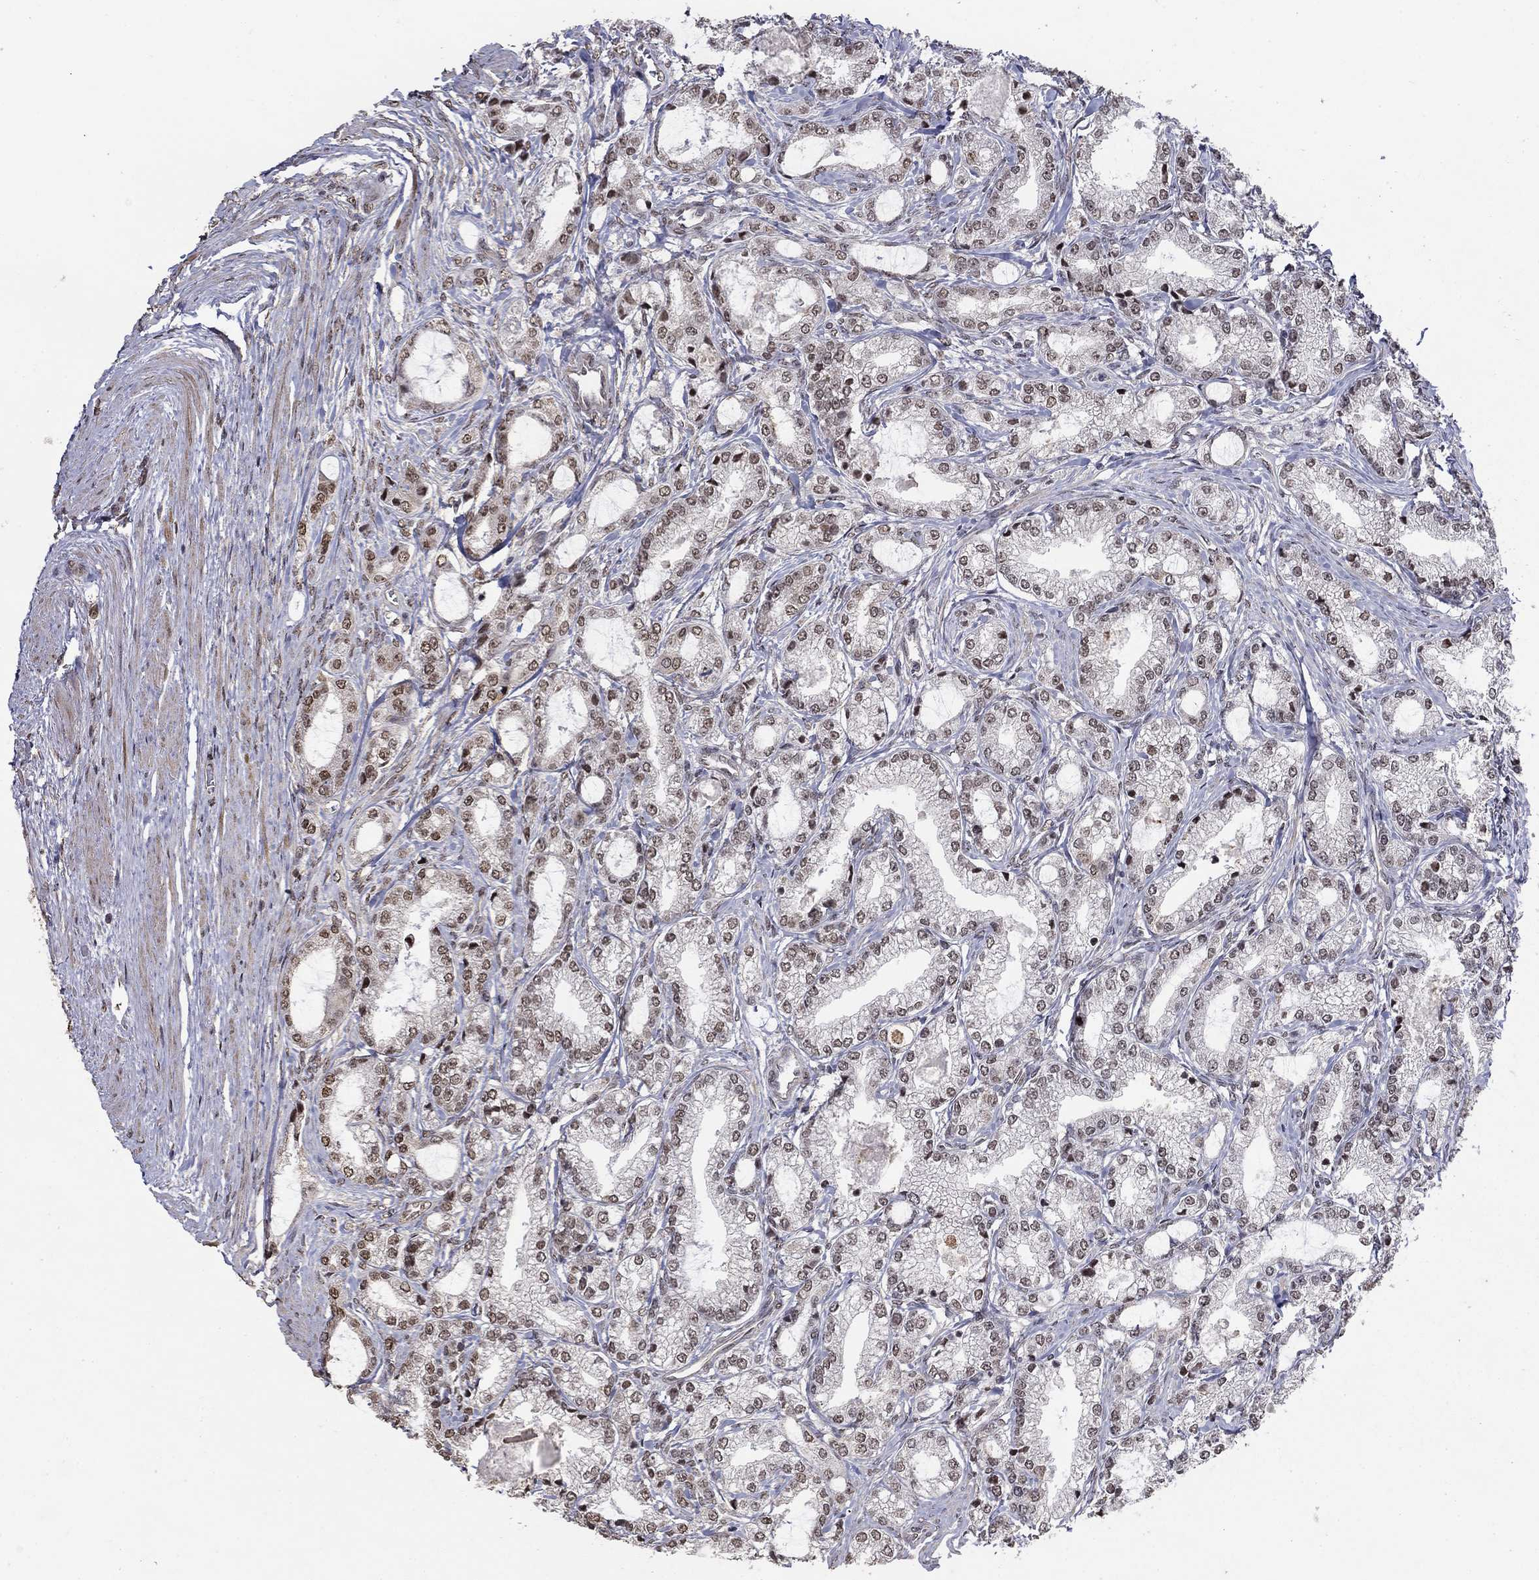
{"staining": {"intensity": "moderate", "quantity": "<25%", "location": "nuclear"}, "tissue": "prostate cancer", "cell_type": "Tumor cells", "image_type": "cancer", "snomed": [{"axis": "morphology", "description": "Adenocarcinoma, NOS"}, {"axis": "topography", "description": "Prostate and seminal vesicle, NOS"}, {"axis": "topography", "description": "Prostate"}], "caption": "Immunohistochemistry of prostate cancer exhibits low levels of moderate nuclear positivity in approximately <25% of tumor cells.", "gene": "GRIA3", "patient": {"sex": "male", "age": 62}}